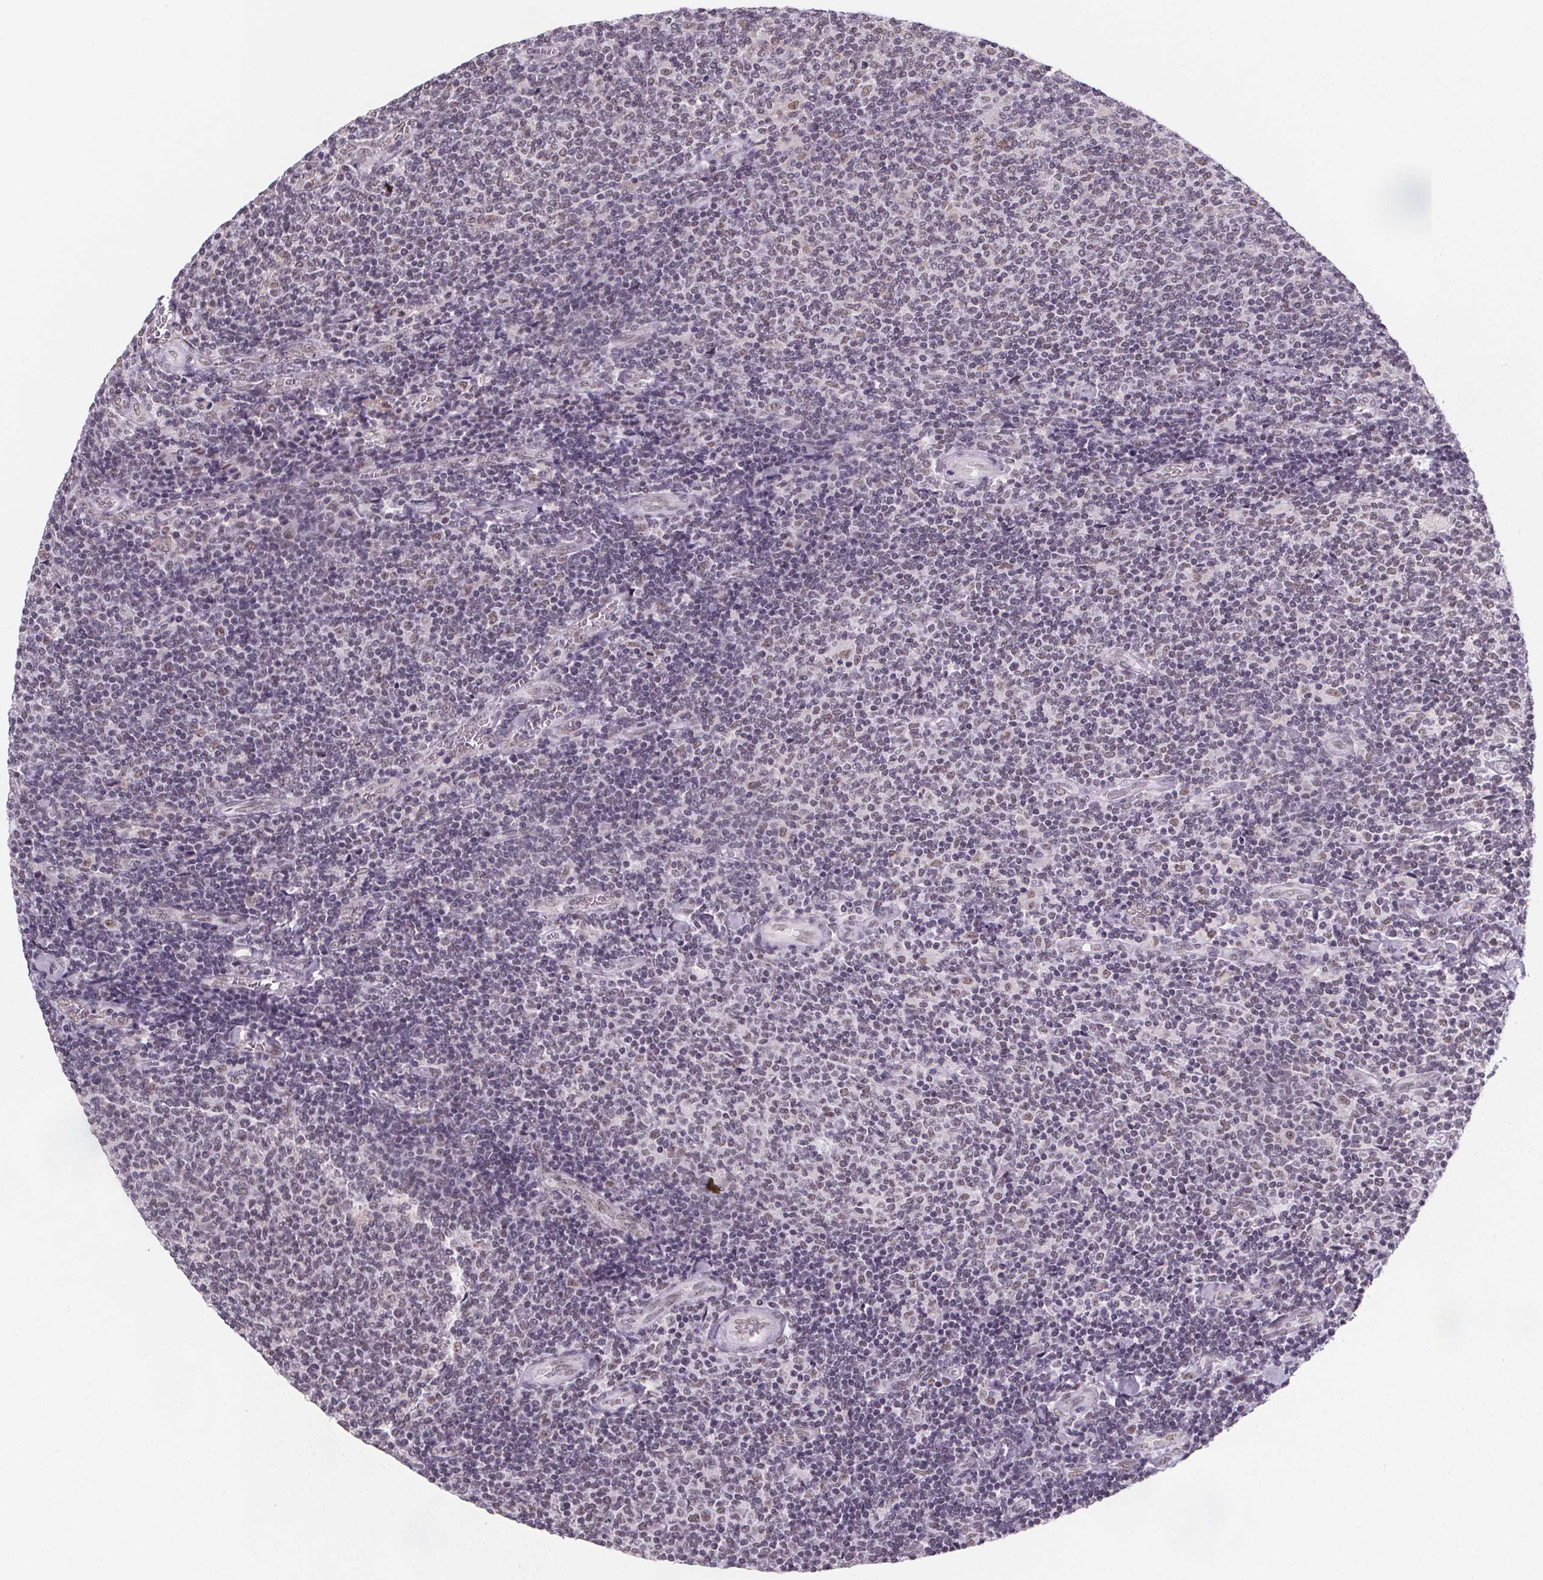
{"staining": {"intensity": "negative", "quantity": "none", "location": "none"}, "tissue": "lymphoma", "cell_type": "Tumor cells", "image_type": "cancer", "snomed": [{"axis": "morphology", "description": "Malignant lymphoma, non-Hodgkin's type, Low grade"}, {"axis": "topography", "description": "Lymph node"}], "caption": "Malignant lymphoma, non-Hodgkin's type (low-grade) was stained to show a protein in brown. There is no significant staining in tumor cells. (DAB immunohistochemistry, high magnification).", "gene": "ZNF572", "patient": {"sex": "male", "age": 52}}